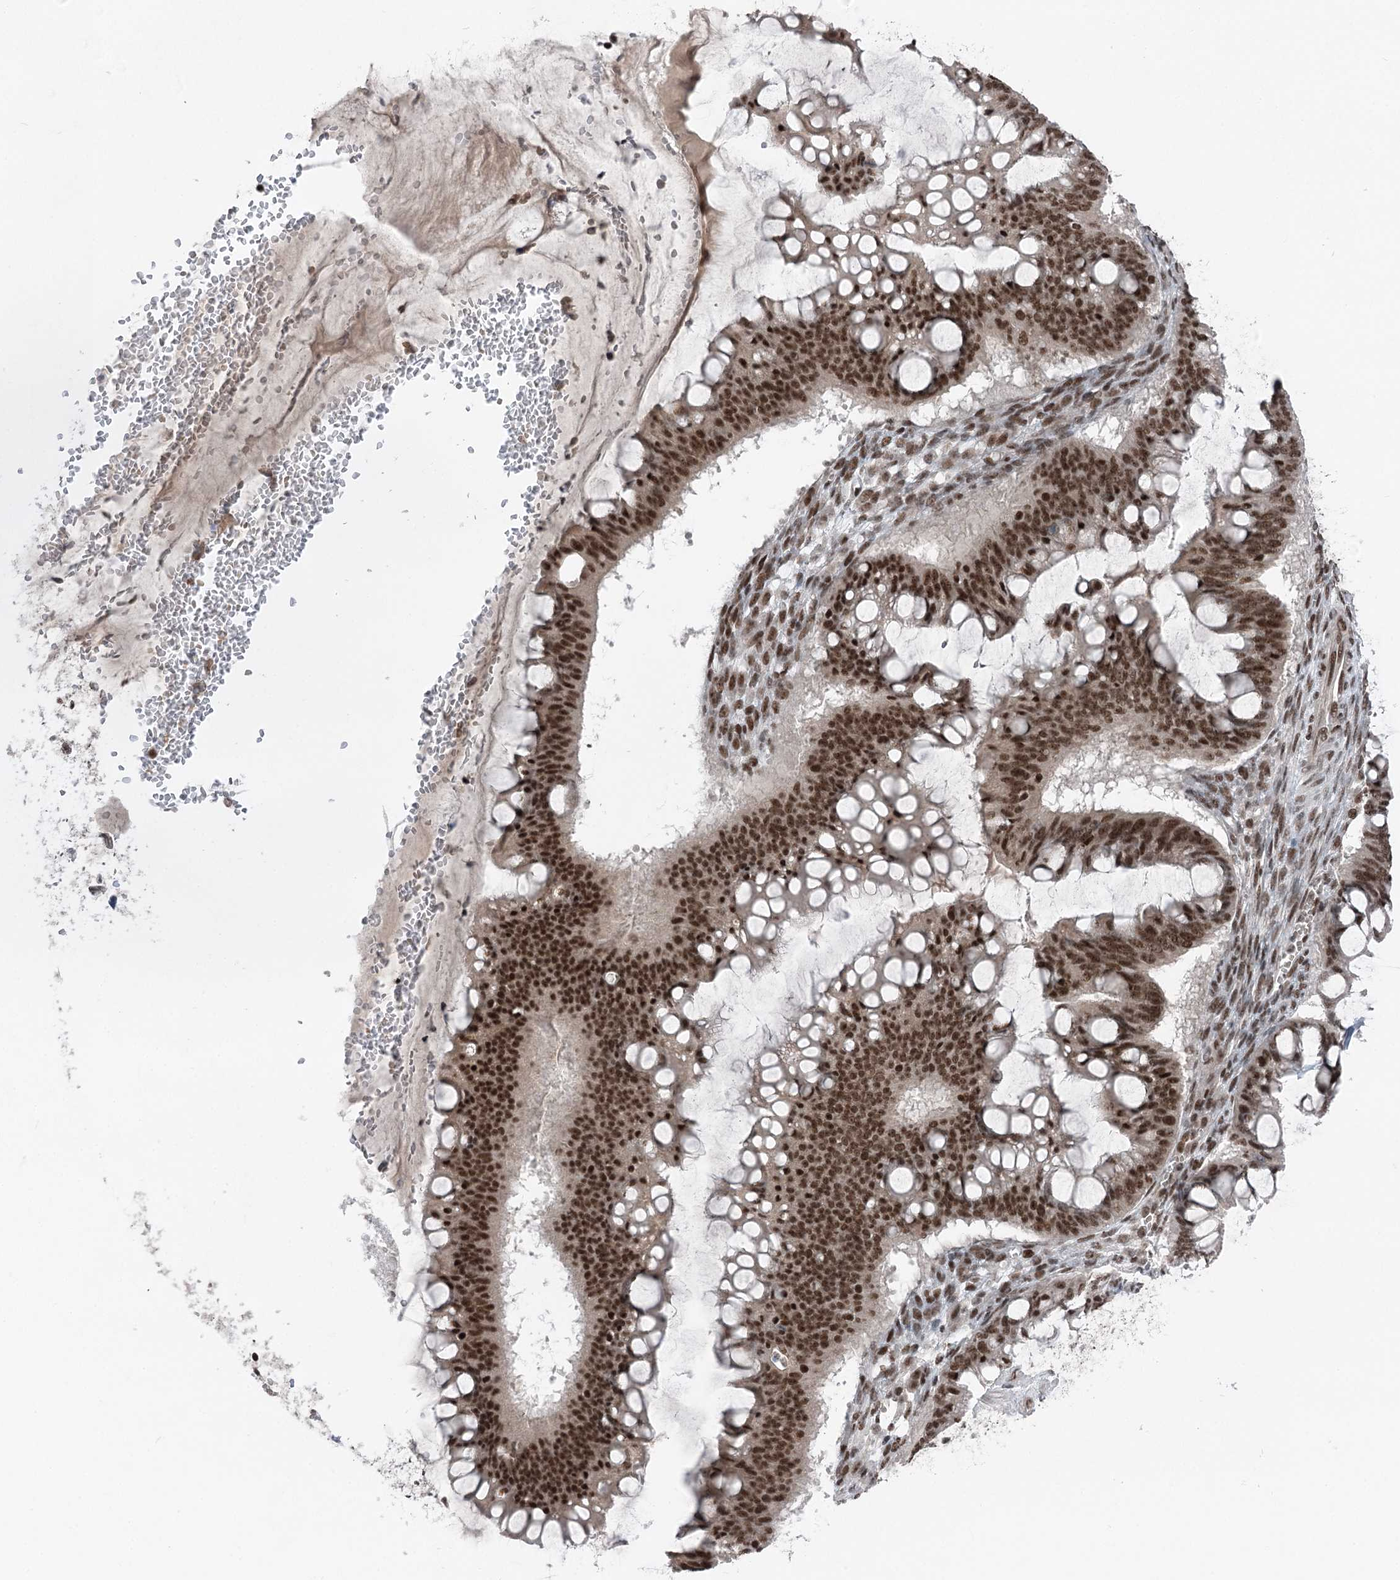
{"staining": {"intensity": "strong", "quantity": ">75%", "location": "nuclear"}, "tissue": "ovarian cancer", "cell_type": "Tumor cells", "image_type": "cancer", "snomed": [{"axis": "morphology", "description": "Cystadenocarcinoma, mucinous, NOS"}, {"axis": "topography", "description": "Ovary"}], "caption": "This photomicrograph displays mucinous cystadenocarcinoma (ovarian) stained with immunohistochemistry (IHC) to label a protein in brown. The nuclear of tumor cells show strong positivity for the protein. Nuclei are counter-stained blue.", "gene": "CGGBP1", "patient": {"sex": "female", "age": 73}}